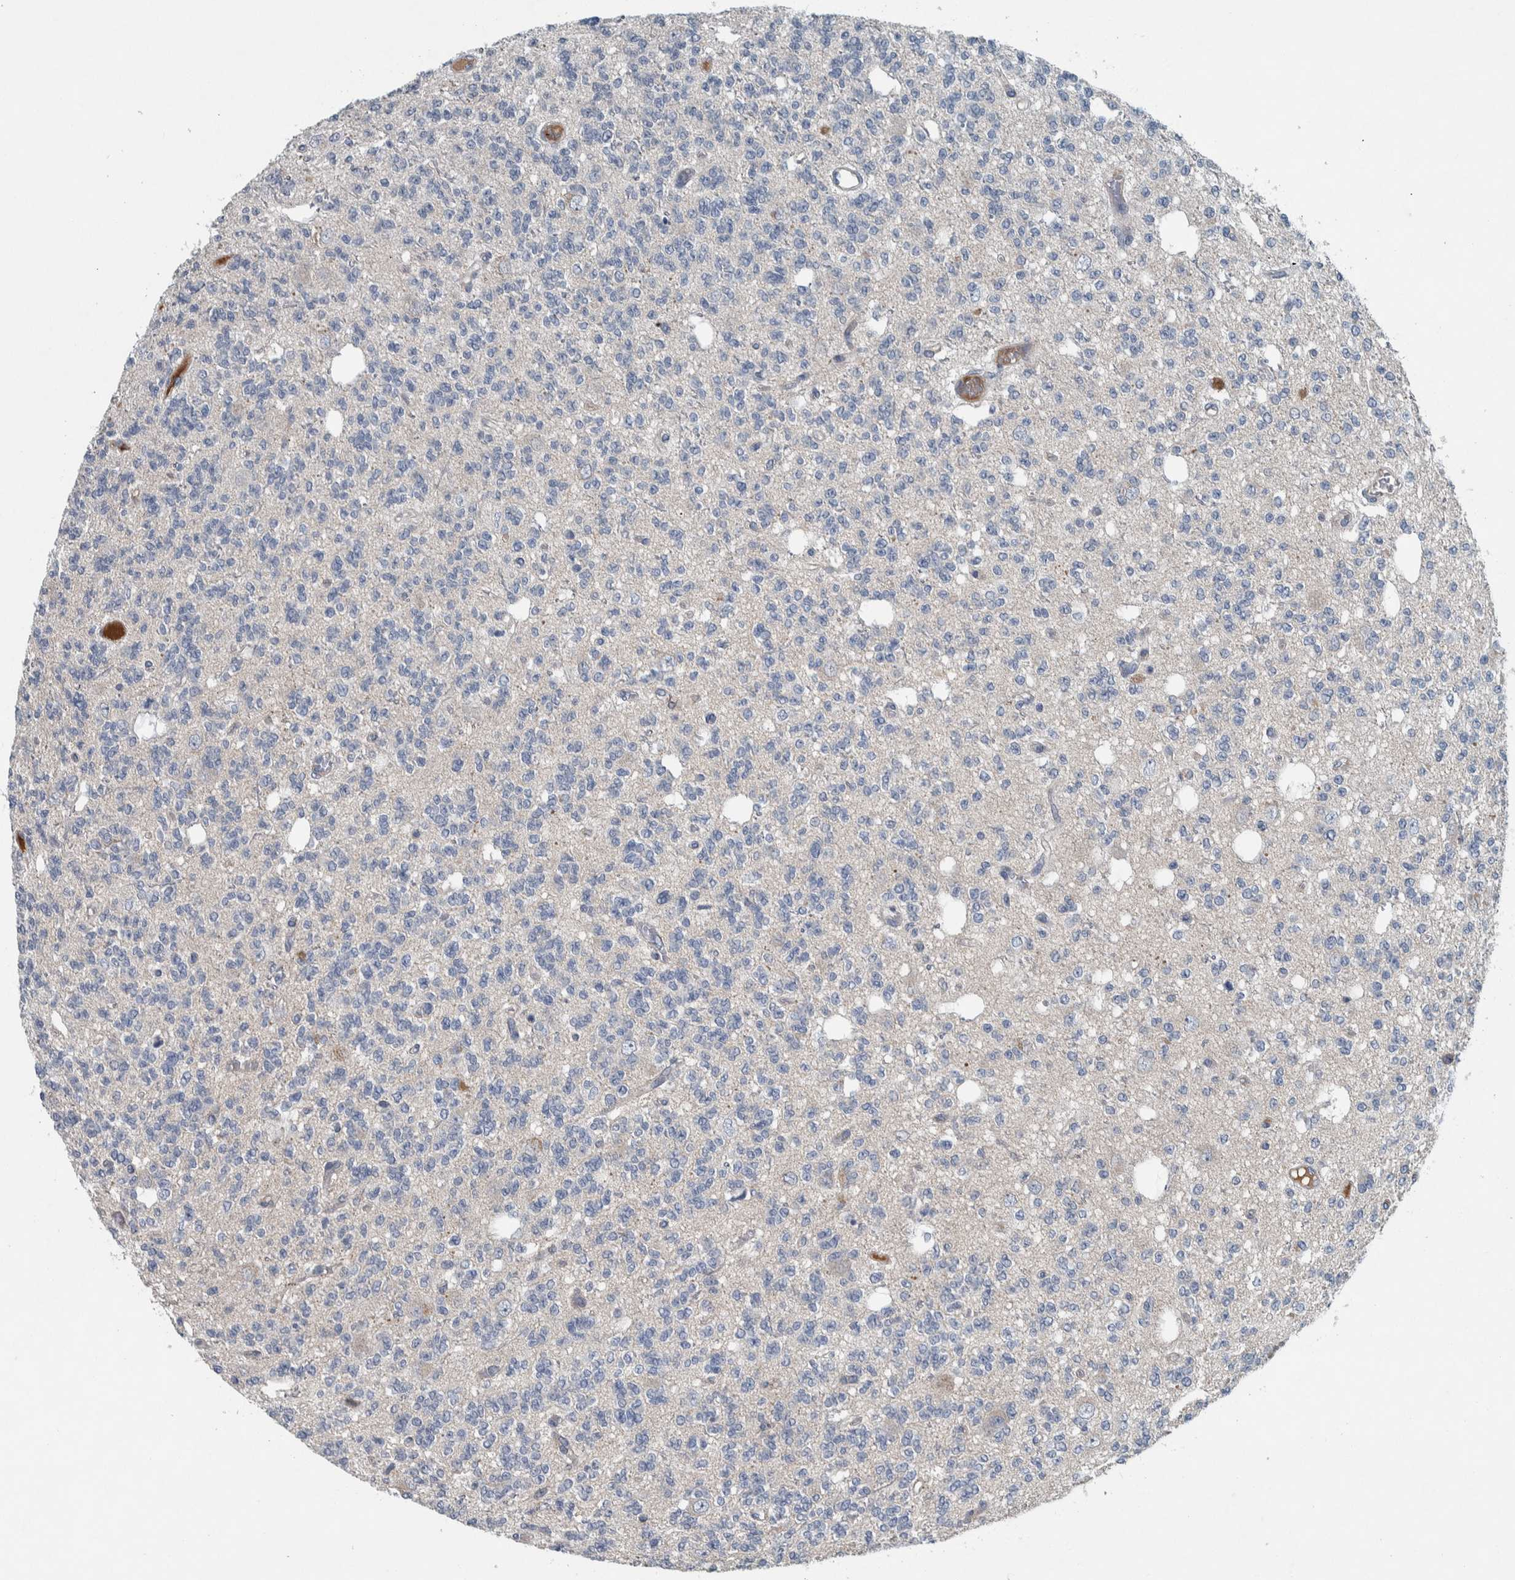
{"staining": {"intensity": "negative", "quantity": "none", "location": "none"}, "tissue": "glioma", "cell_type": "Tumor cells", "image_type": "cancer", "snomed": [{"axis": "morphology", "description": "Glioma, malignant, Low grade"}, {"axis": "topography", "description": "Brain"}], "caption": "IHC micrograph of human low-grade glioma (malignant) stained for a protein (brown), which displays no positivity in tumor cells.", "gene": "SERPINC1", "patient": {"sex": "male", "age": 38}}